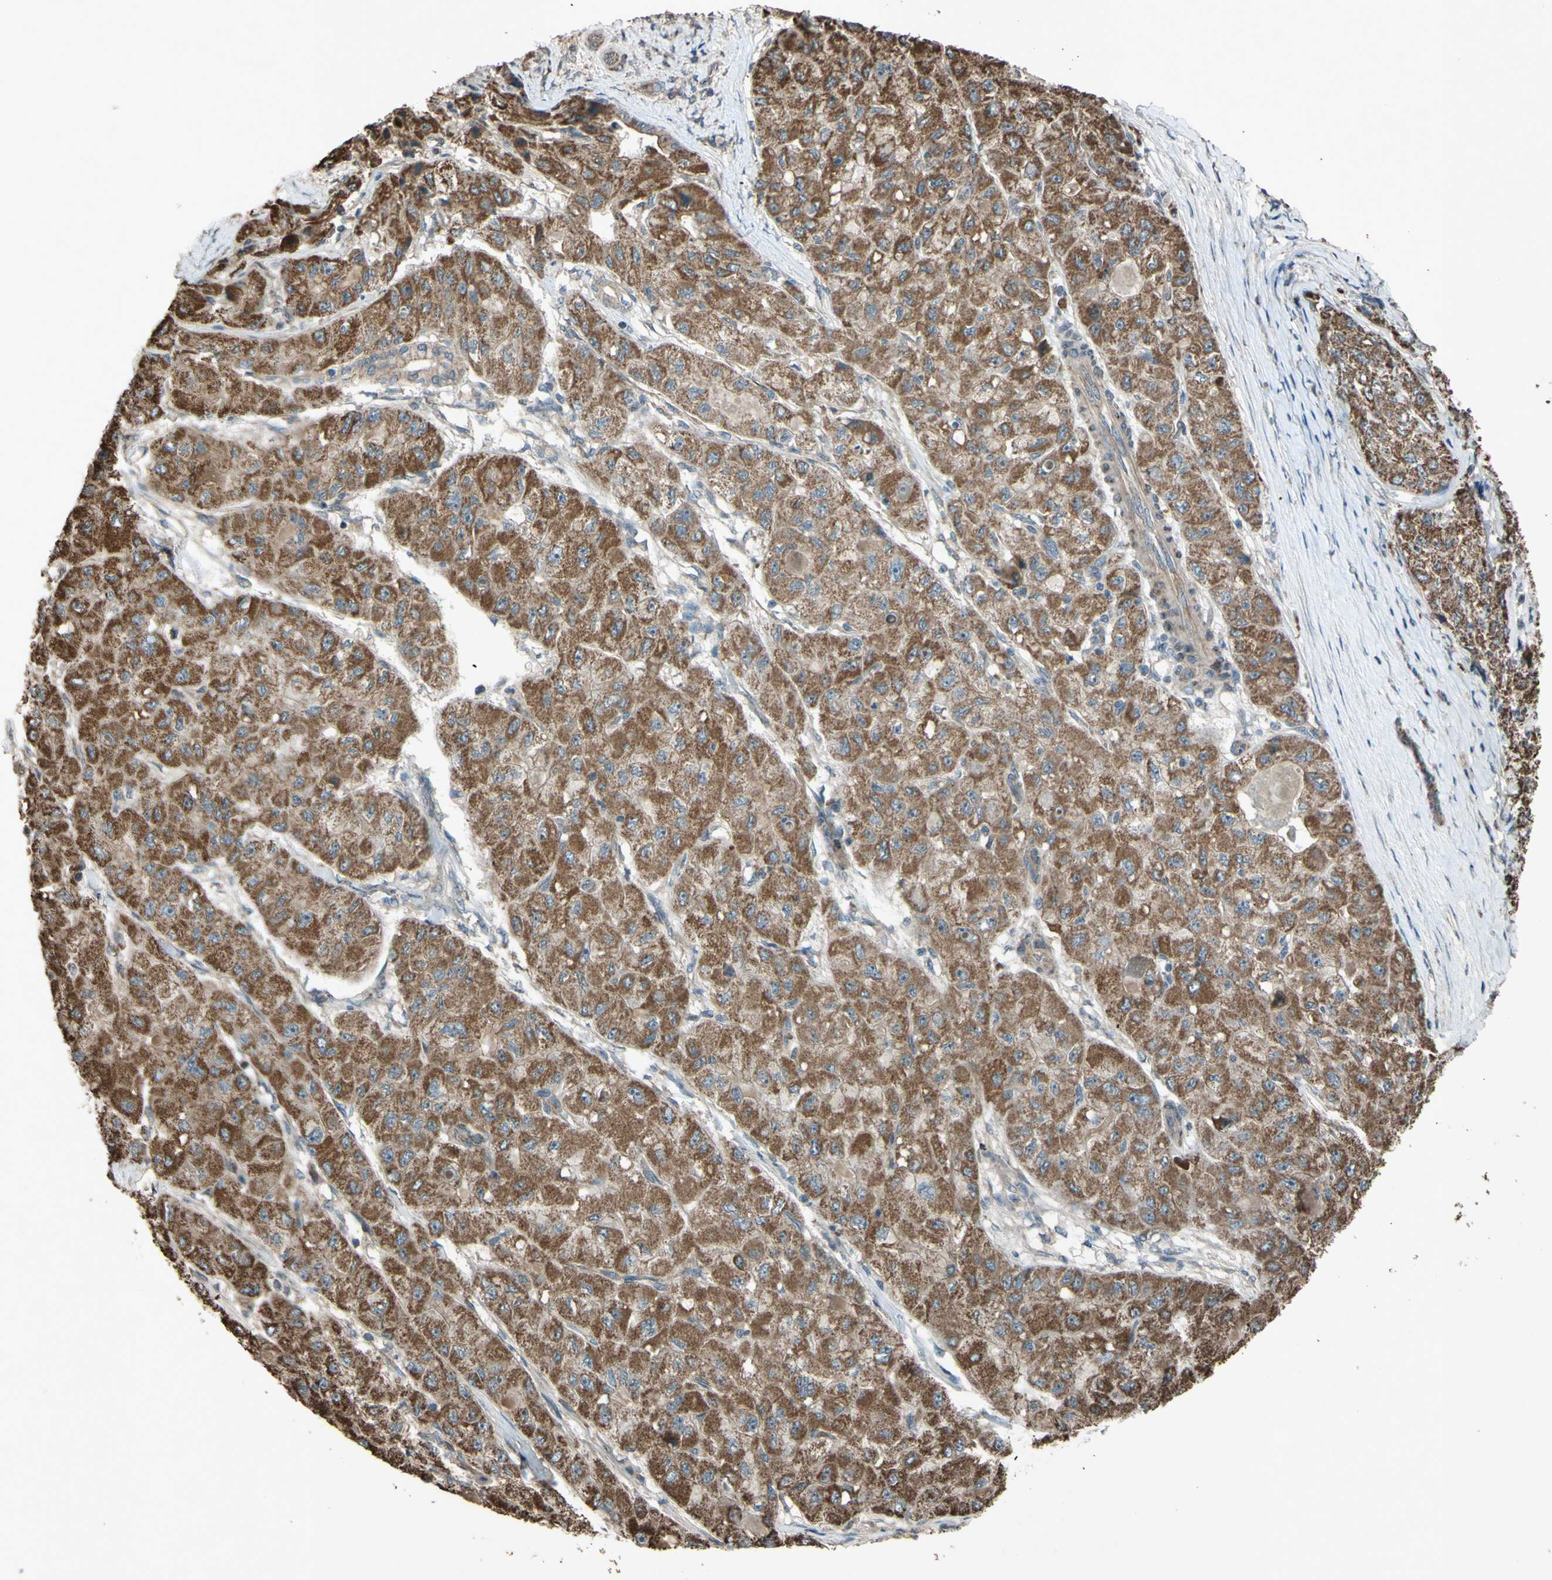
{"staining": {"intensity": "moderate", "quantity": ">75%", "location": "cytoplasmic/membranous"}, "tissue": "liver cancer", "cell_type": "Tumor cells", "image_type": "cancer", "snomed": [{"axis": "morphology", "description": "Carcinoma, Hepatocellular, NOS"}, {"axis": "topography", "description": "Liver"}], "caption": "IHC micrograph of human hepatocellular carcinoma (liver) stained for a protein (brown), which exhibits medium levels of moderate cytoplasmic/membranous expression in approximately >75% of tumor cells.", "gene": "ACOT8", "patient": {"sex": "male", "age": 80}}